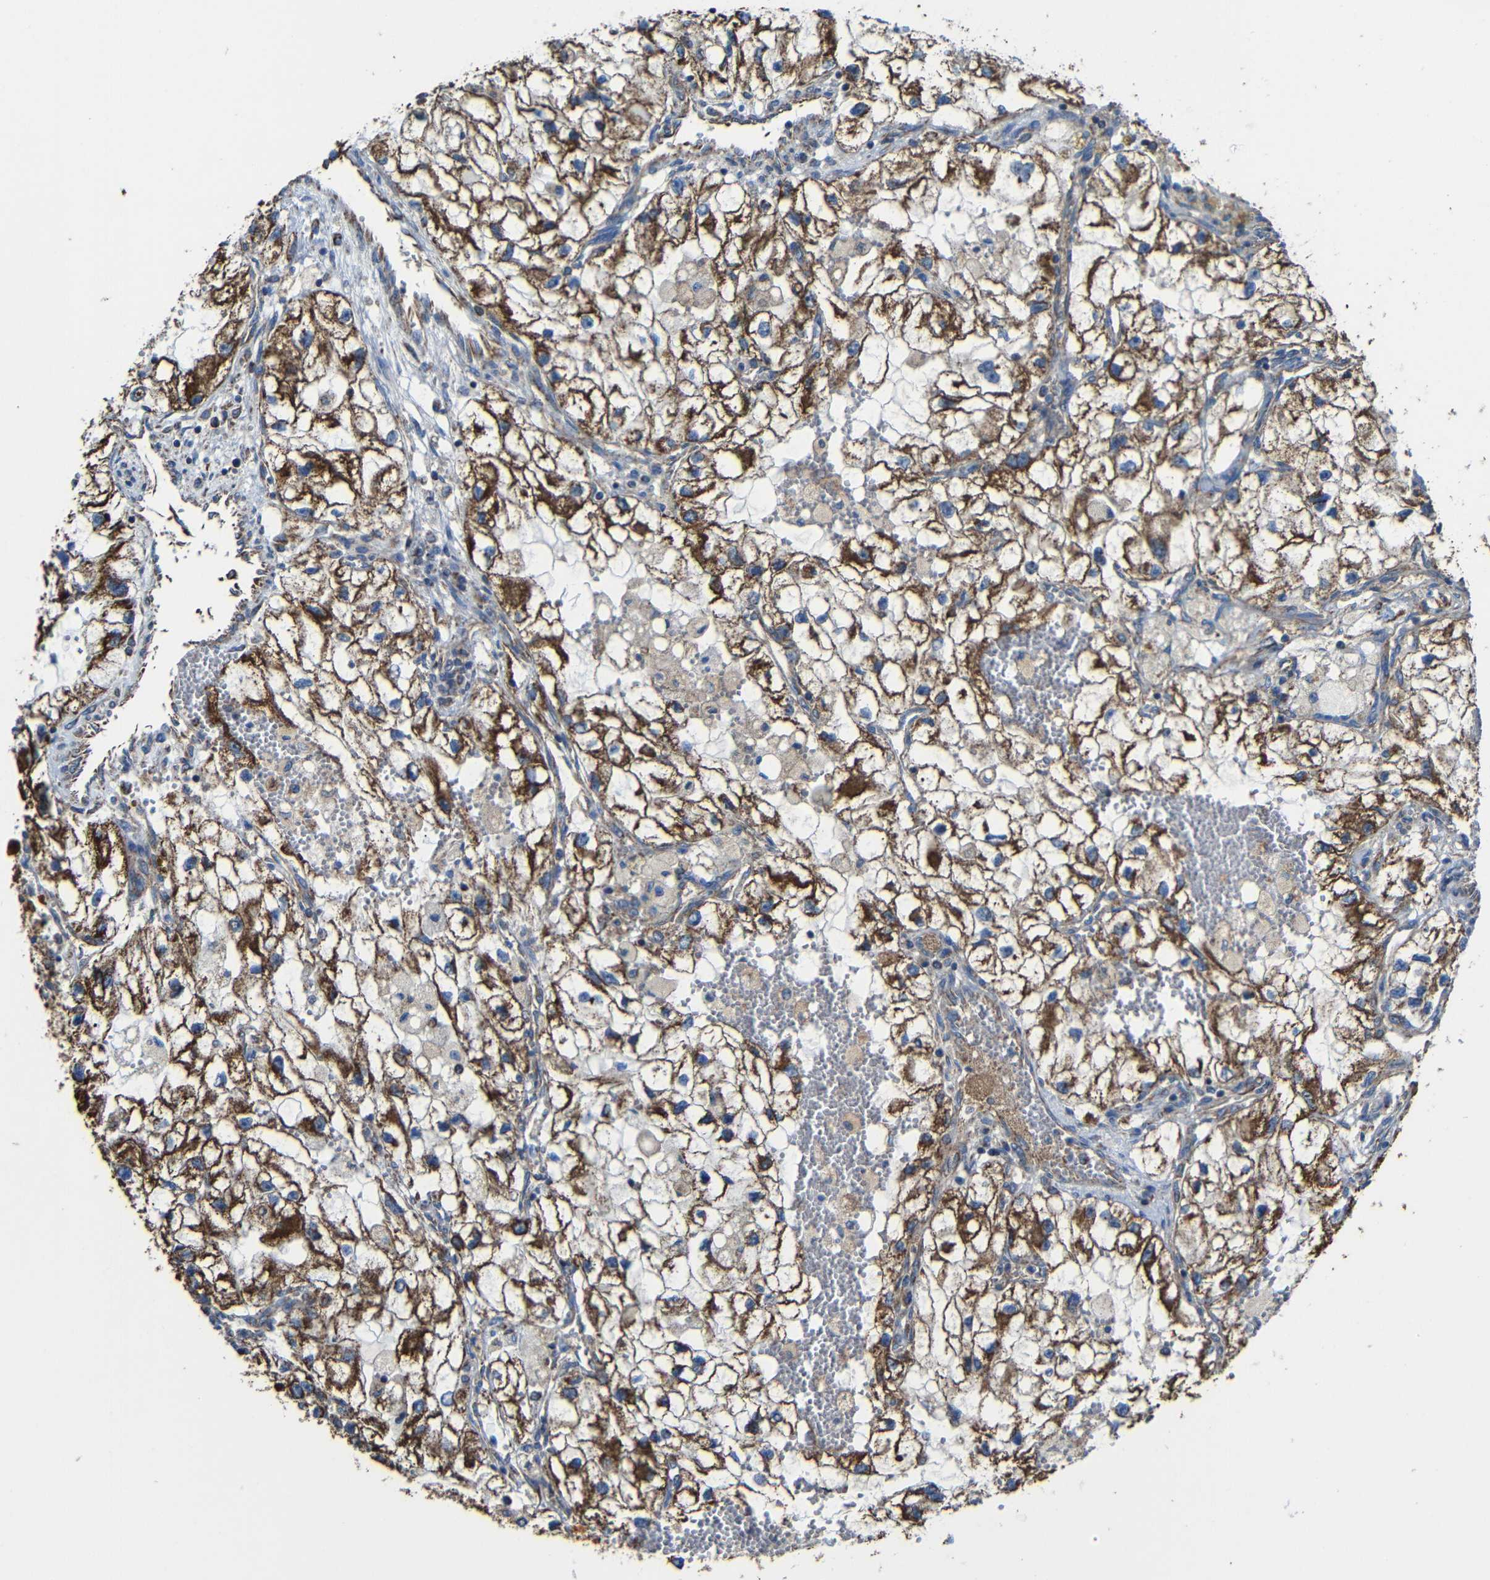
{"staining": {"intensity": "strong", "quantity": ">75%", "location": "cytoplasmic/membranous"}, "tissue": "renal cancer", "cell_type": "Tumor cells", "image_type": "cancer", "snomed": [{"axis": "morphology", "description": "Adenocarcinoma, NOS"}, {"axis": "topography", "description": "Kidney"}], "caption": "The micrograph displays immunohistochemical staining of renal cancer (adenocarcinoma). There is strong cytoplasmic/membranous positivity is seen in about >75% of tumor cells.", "gene": "INTS6L", "patient": {"sex": "female", "age": 70}}